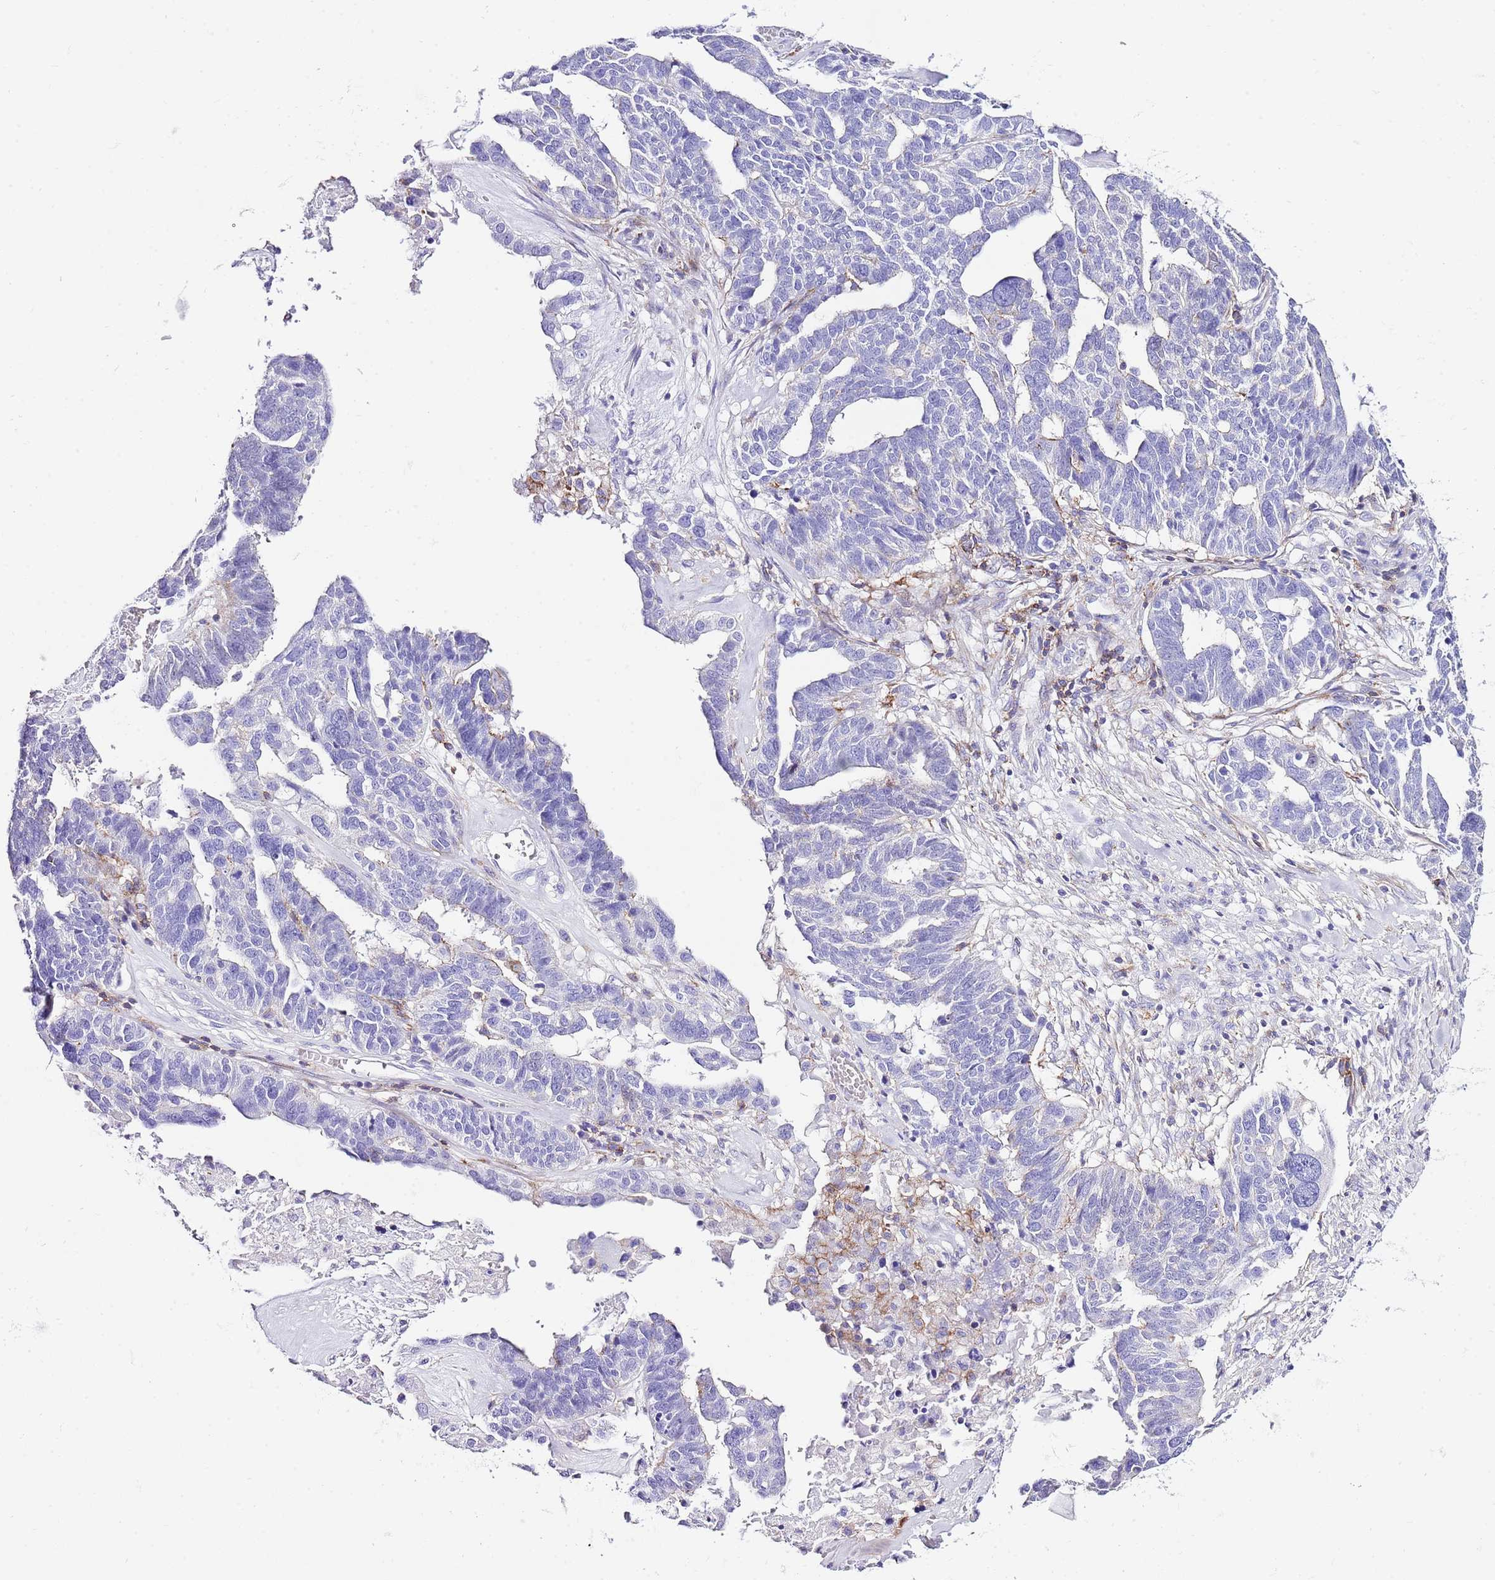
{"staining": {"intensity": "negative", "quantity": "none", "location": "none"}, "tissue": "ovarian cancer", "cell_type": "Tumor cells", "image_type": "cancer", "snomed": [{"axis": "morphology", "description": "Cystadenocarcinoma, serous, NOS"}, {"axis": "topography", "description": "Ovary"}], "caption": "A high-resolution histopathology image shows immunohistochemistry (IHC) staining of ovarian serous cystadenocarcinoma, which shows no significant expression in tumor cells. Brightfield microscopy of immunohistochemistry stained with DAB (3,3'-diaminobenzidine) (brown) and hematoxylin (blue), captured at high magnification.", "gene": "ALDH3A1", "patient": {"sex": "female", "age": 59}}